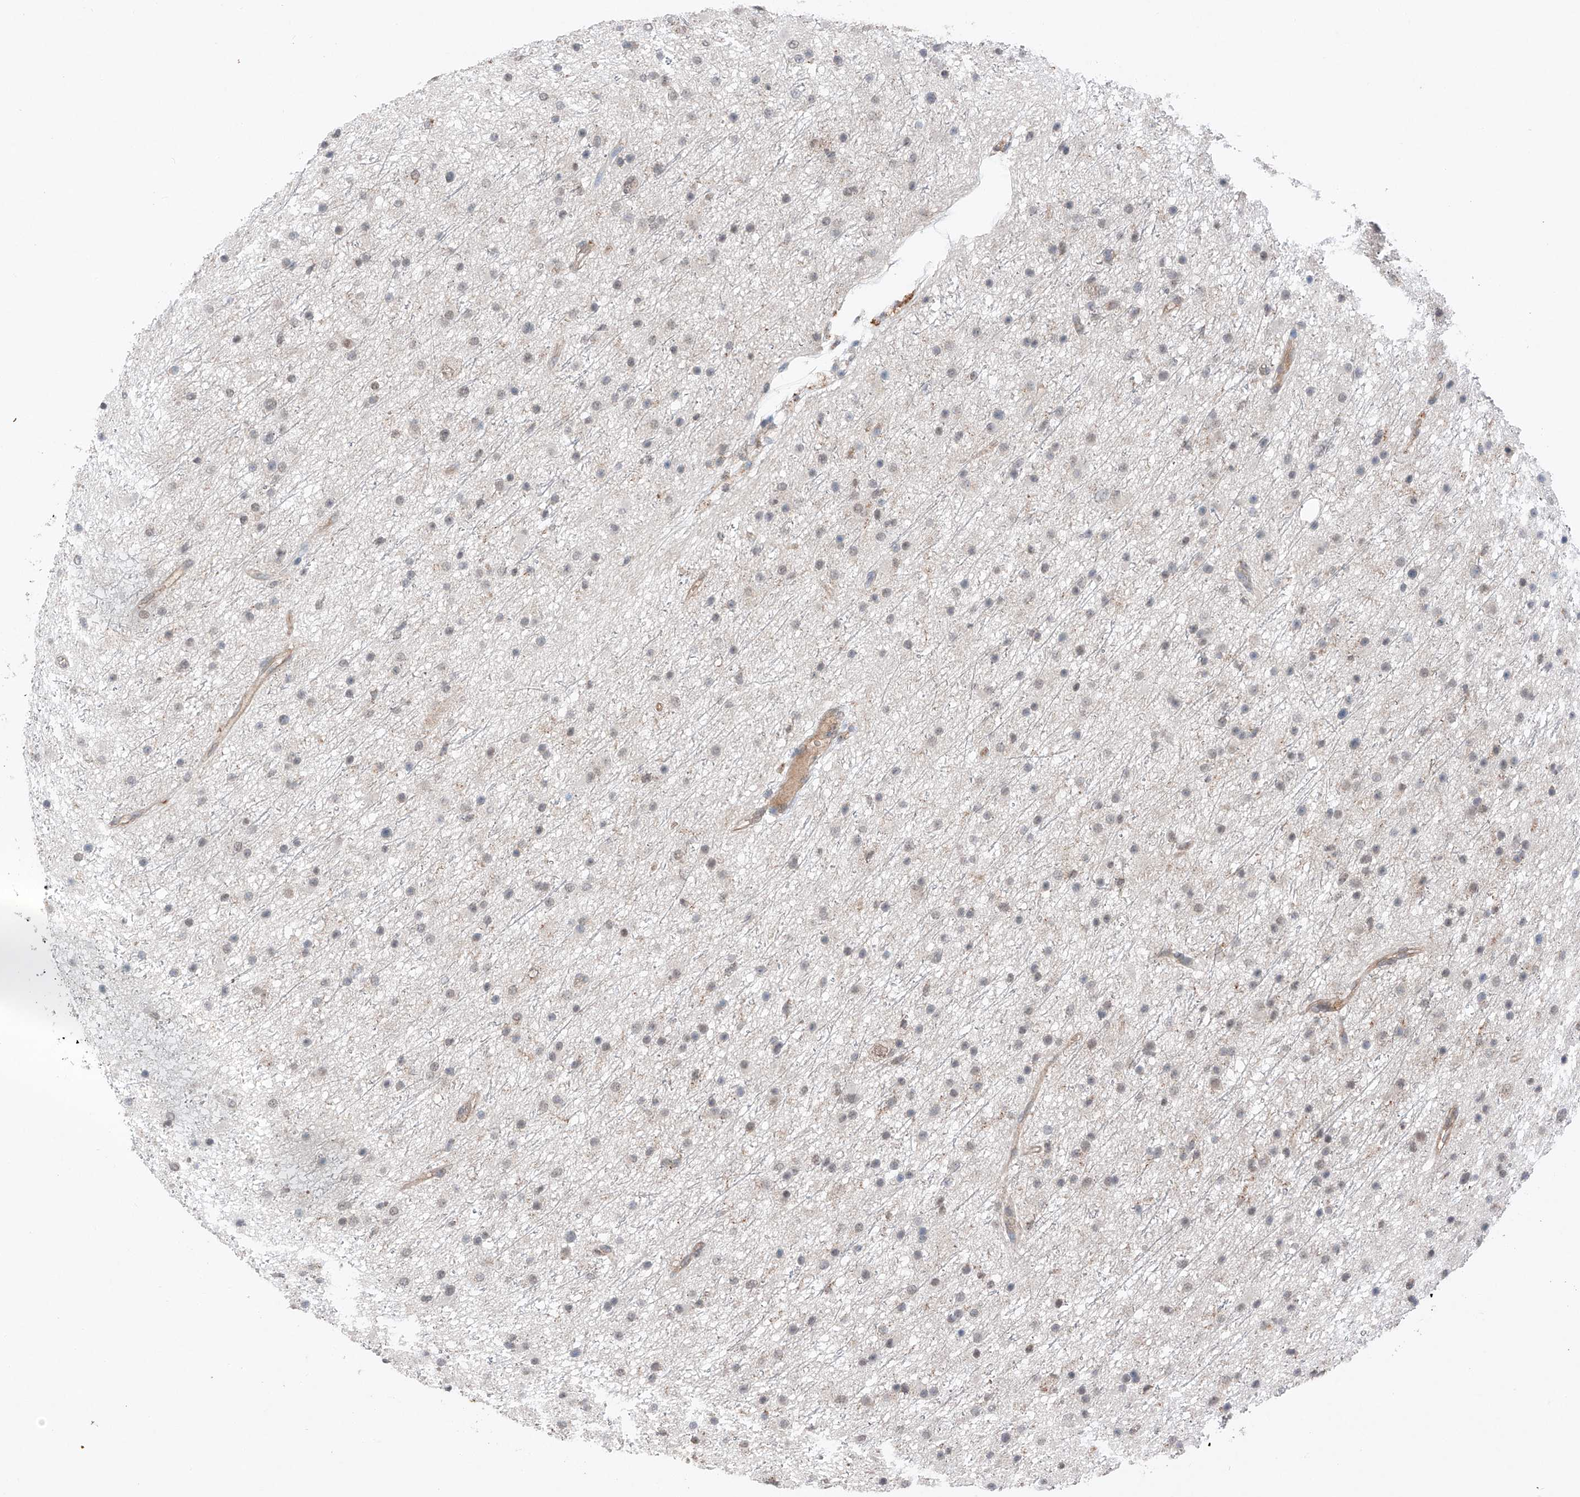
{"staining": {"intensity": "negative", "quantity": "none", "location": "none"}, "tissue": "glioma", "cell_type": "Tumor cells", "image_type": "cancer", "snomed": [{"axis": "morphology", "description": "Glioma, malignant, Low grade"}, {"axis": "topography", "description": "Cerebral cortex"}], "caption": "DAB immunohistochemical staining of malignant low-grade glioma demonstrates no significant staining in tumor cells.", "gene": "TBX4", "patient": {"sex": "female", "age": 39}}